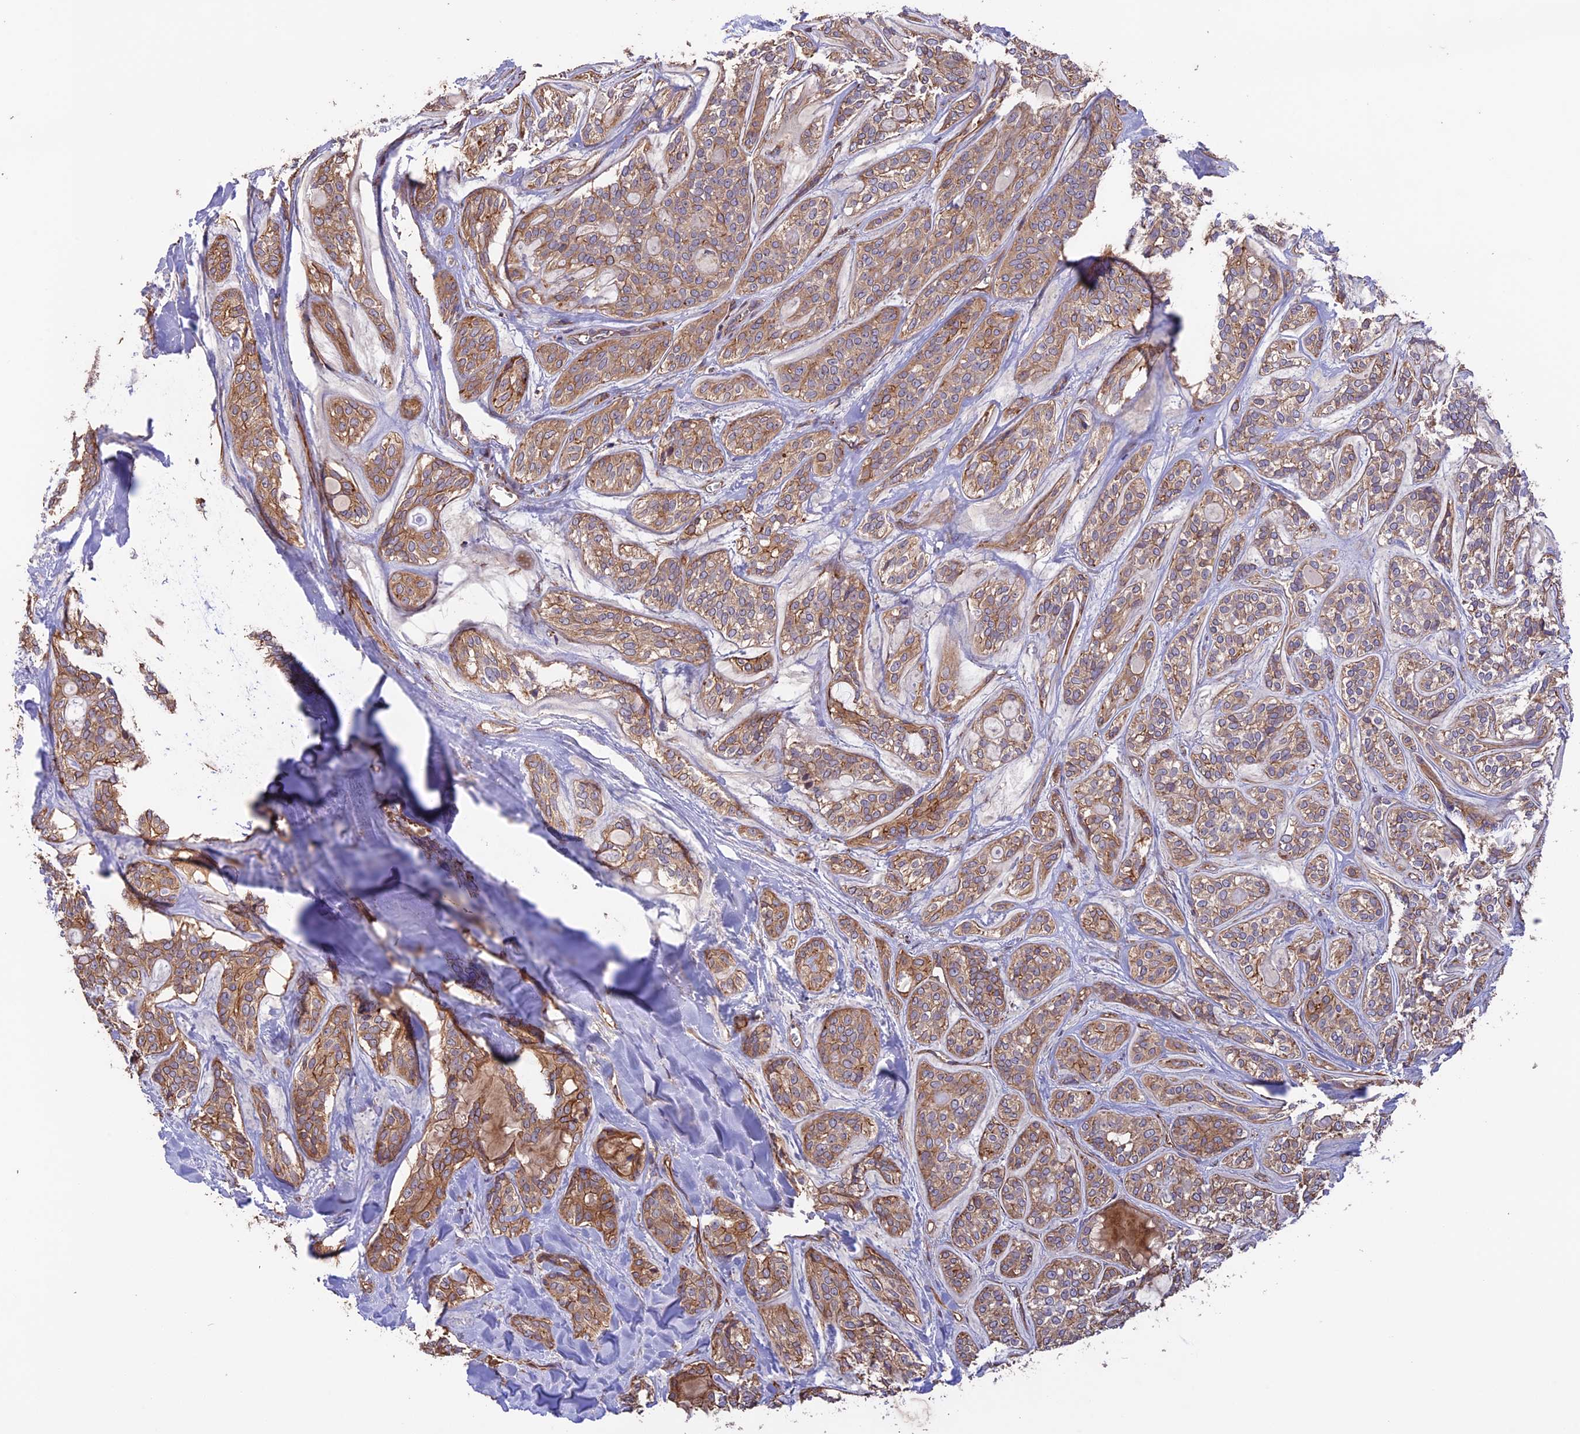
{"staining": {"intensity": "moderate", "quantity": ">75%", "location": "cytoplasmic/membranous"}, "tissue": "head and neck cancer", "cell_type": "Tumor cells", "image_type": "cancer", "snomed": [{"axis": "morphology", "description": "Adenocarcinoma, NOS"}, {"axis": "topography", "description": "Head-Neck"}], "caption": "IHC (DAB (3,3'-diaminobenzidine)) staining of head and neck cancer reveals moderate cytoplasmic/membranous protein expression in about >75% of tumor cells.", "gene": "GAS8", "patient": {"sex": "male", "age": 66}}